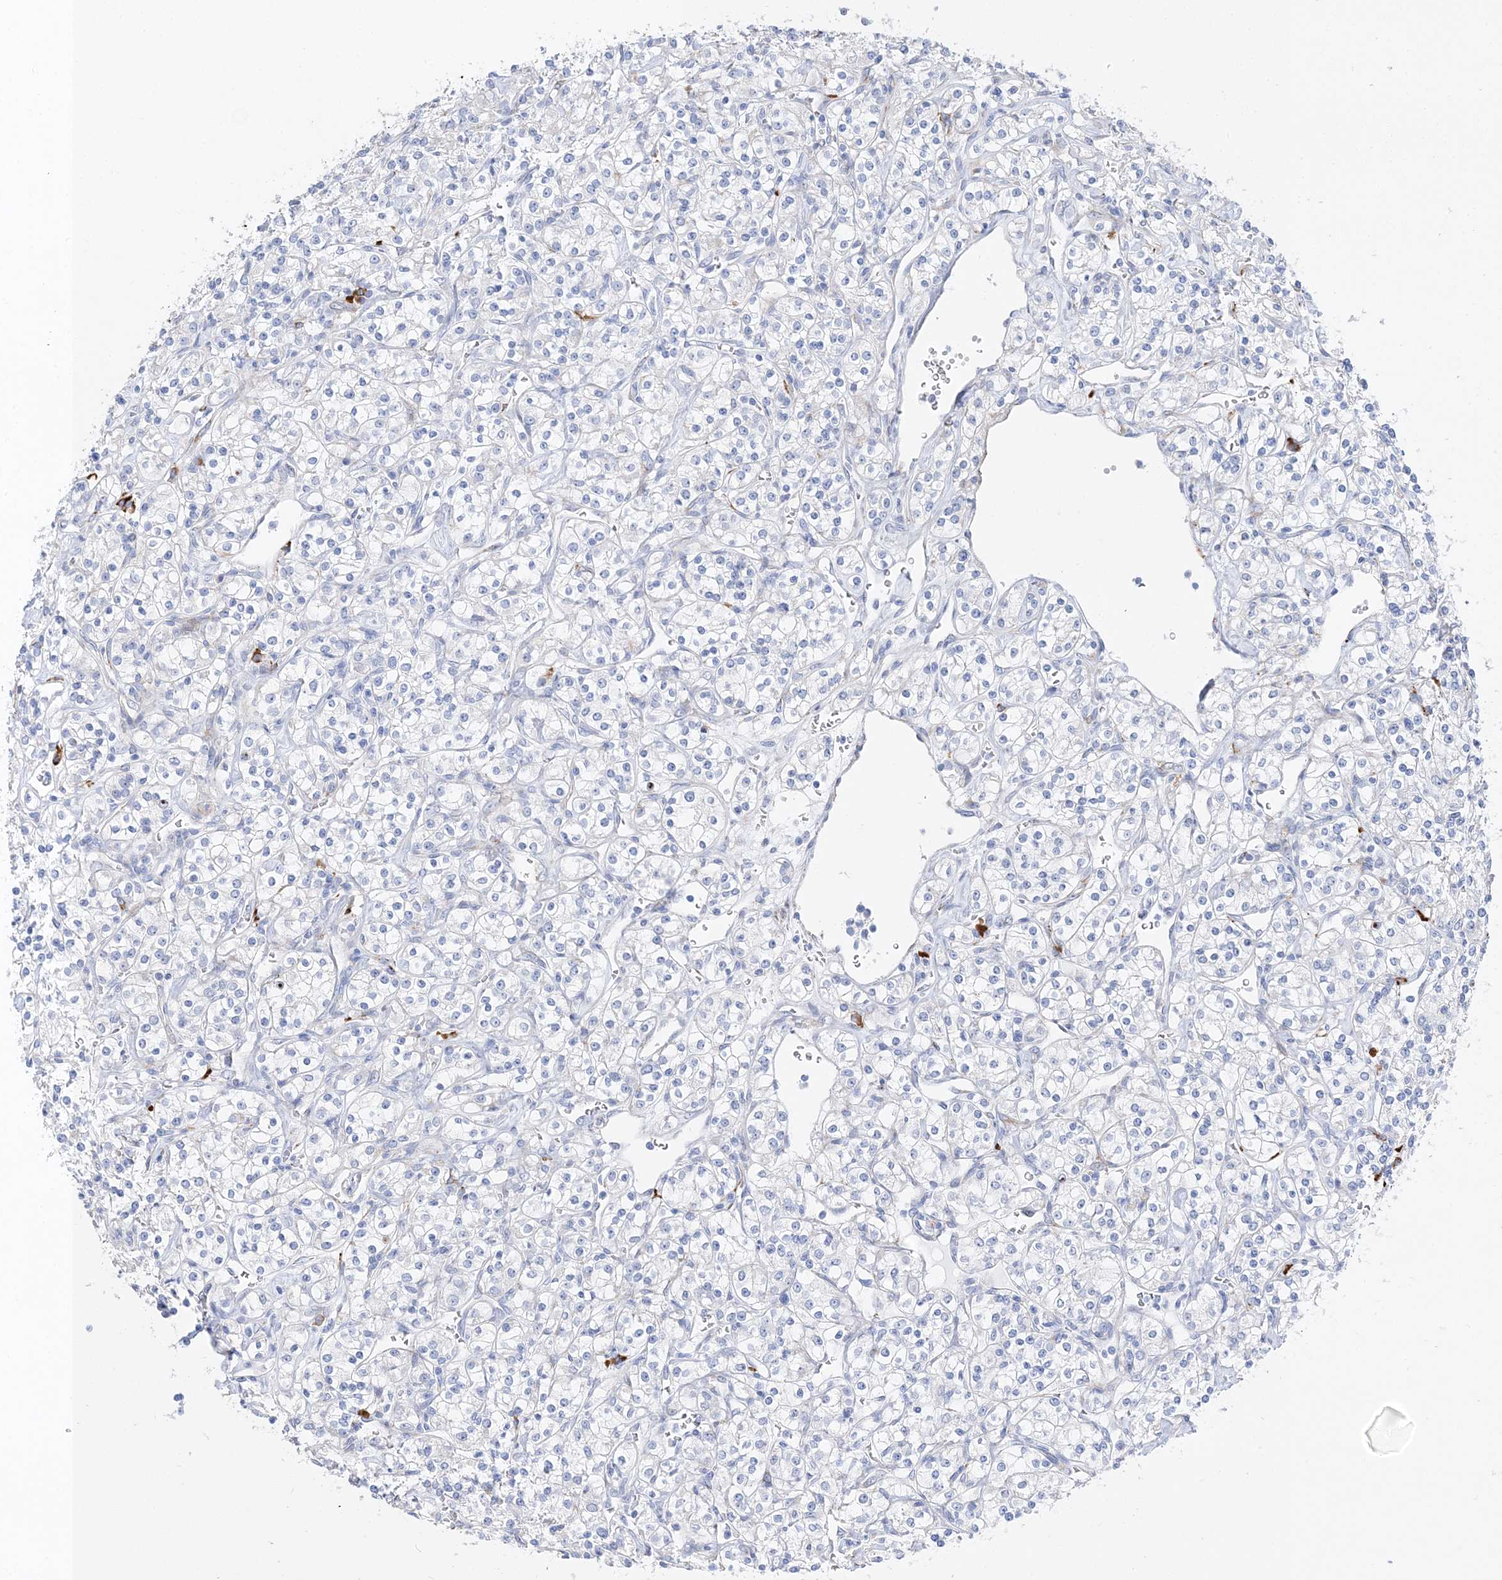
{"staining": {"intensity": "negative", "quantity": "none", "location": "none"}, "tissue": "renal cancer", "cell_type": "Tumor cells", "image_type": "cancer", "snomed": [{"axis": "morphology", "description": "Adenocarcinoma, NOS"}, {"axis": "topography", "description": "Kidney"}], "caption": "A photomicrograph of renal cancer (adenocarcinoma) stained for a protein displays no brown staining in tumor cells. (DAB (3,3'-diaminobenzidine) IHC with hematoxylin counter stain).", "gene": "TSPYL6", "patient": {"sex": "male", "age": 77}}